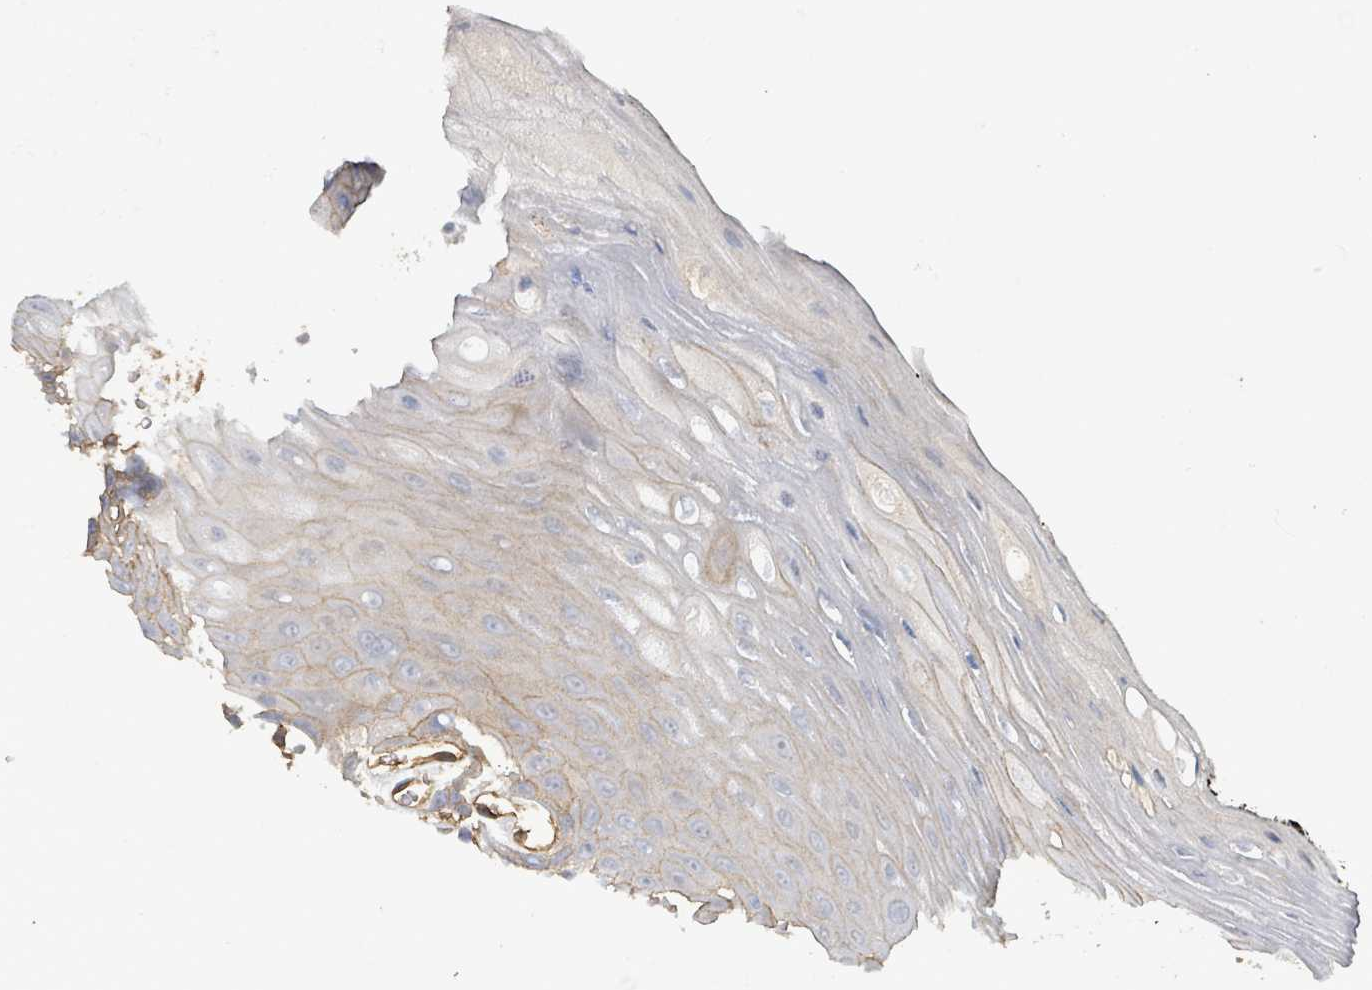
{"staining": {"intensity": "moderate", "quantity": "25%-75%", "location": "cytoplasmic/membranous"}, "tissue": "oral mucosa", "cell_type": "Squamous epithelial cells", "image_type": "normal", "snomed": [{"axis": "morphology", "description": "Normal tissue, NOS"}, {"axis": "topography", "description": "Oral tissue"}, {"axis": "topography", "description": "Tounge, NOS"}], "caption": "Oral mucosa stained with a brown dye displays moderate cytoplasmic/membranous positive expression in about 25%-75% of squamous epithelial cells.", "gene": "LDOC1", "patient": {"sex": "female", "age": 59}}